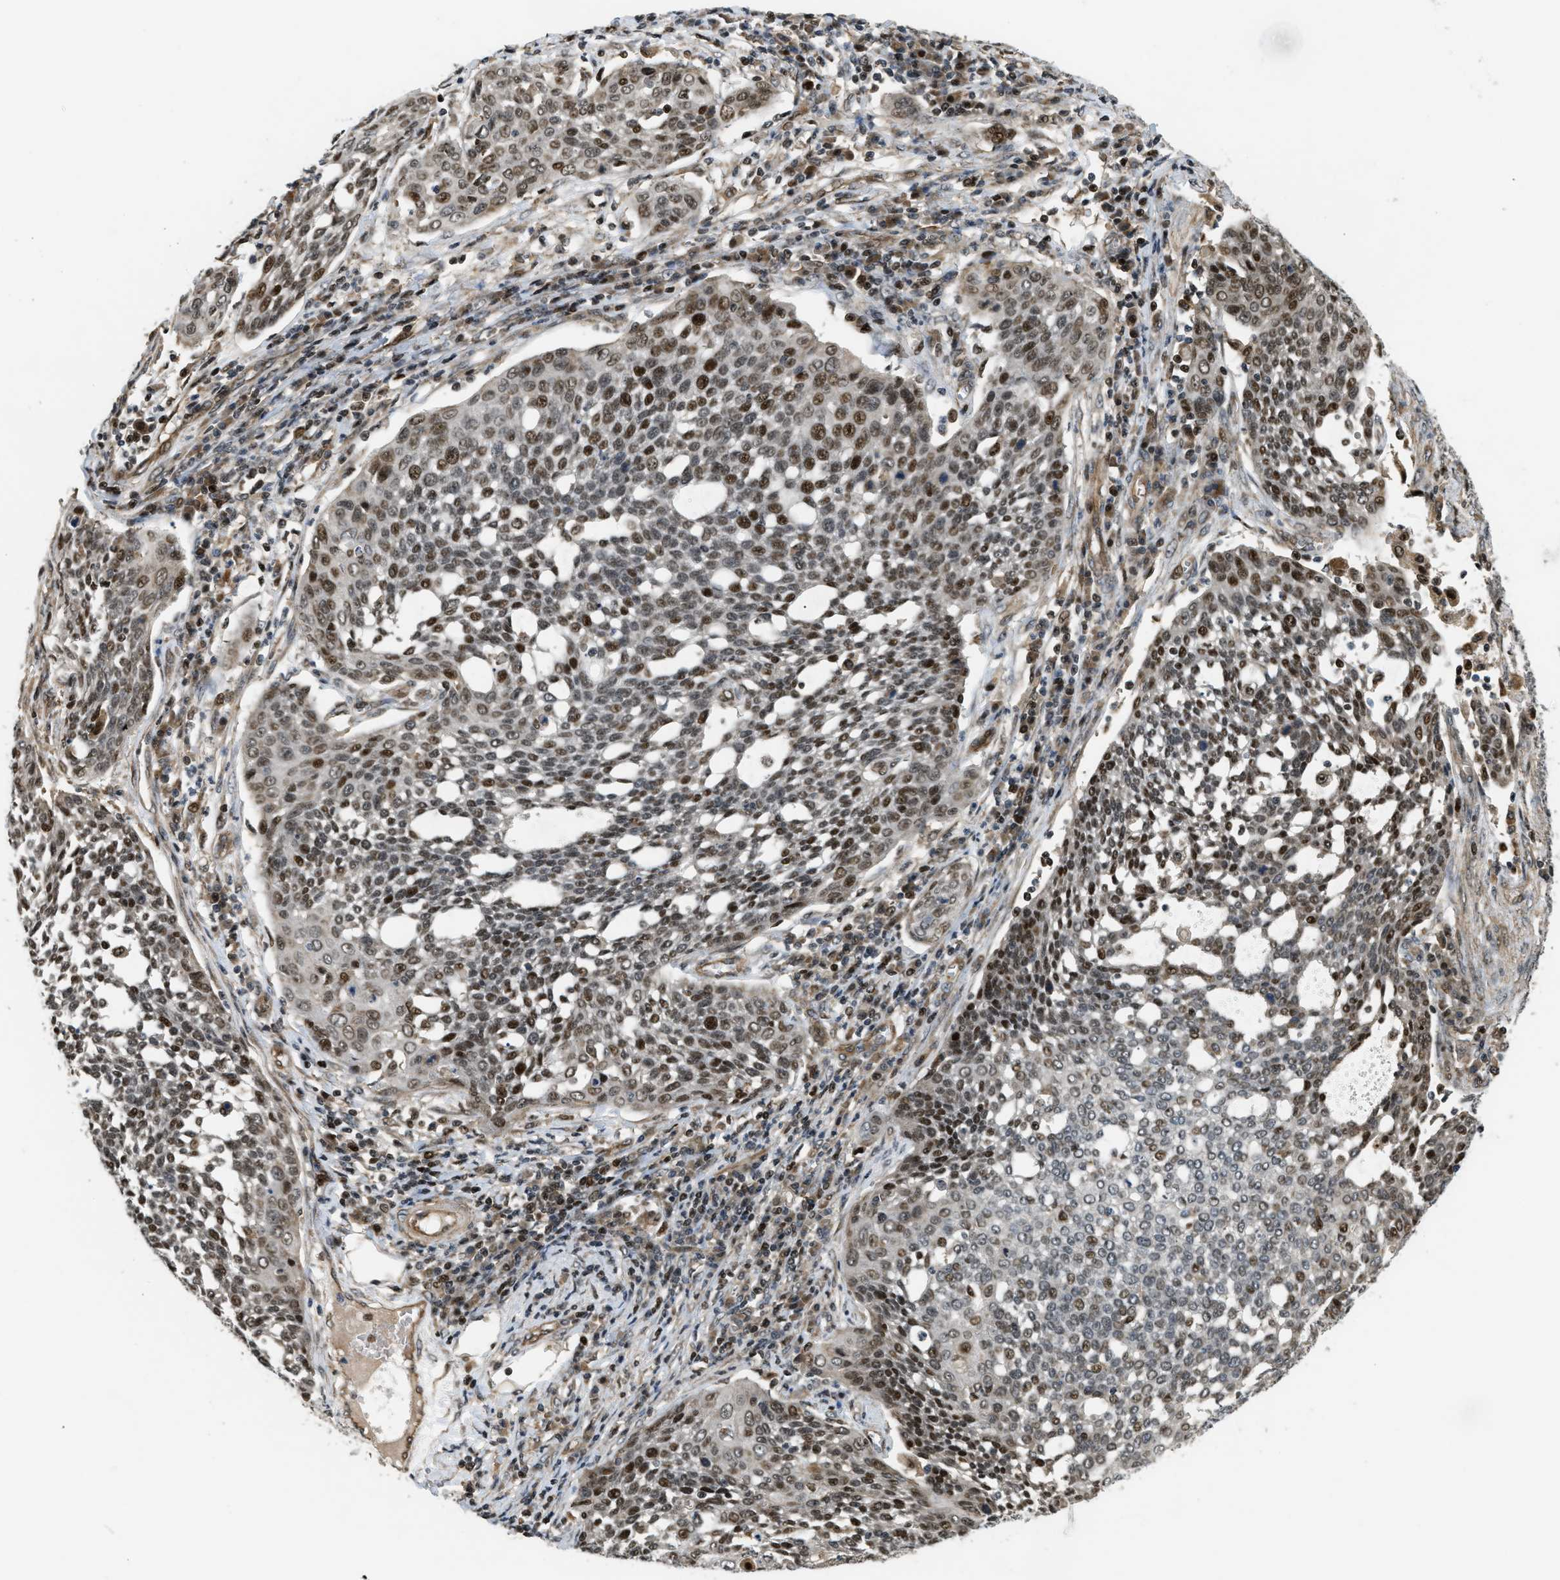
{"staining": {"intensity": "moderate", "quantity": "25%-75%", "location": "nuclear"}, "tissue": "cervical cancer", "cell_type": "Tumor cells", "image_type": "cancer", "snomed": [{"axis": "morphology", "description": "Squamous cell carcinoma, NOS"}, {"axis": "topography", "description": "Cervix"}], "caption": "Human cervical cancer stained with a brown dye demonstrates moderate nuclear positive positivity in about 25%-75% of tumor cells.", "gene": "LTA4H", "patient": {"sex": "female", "age": 34}}